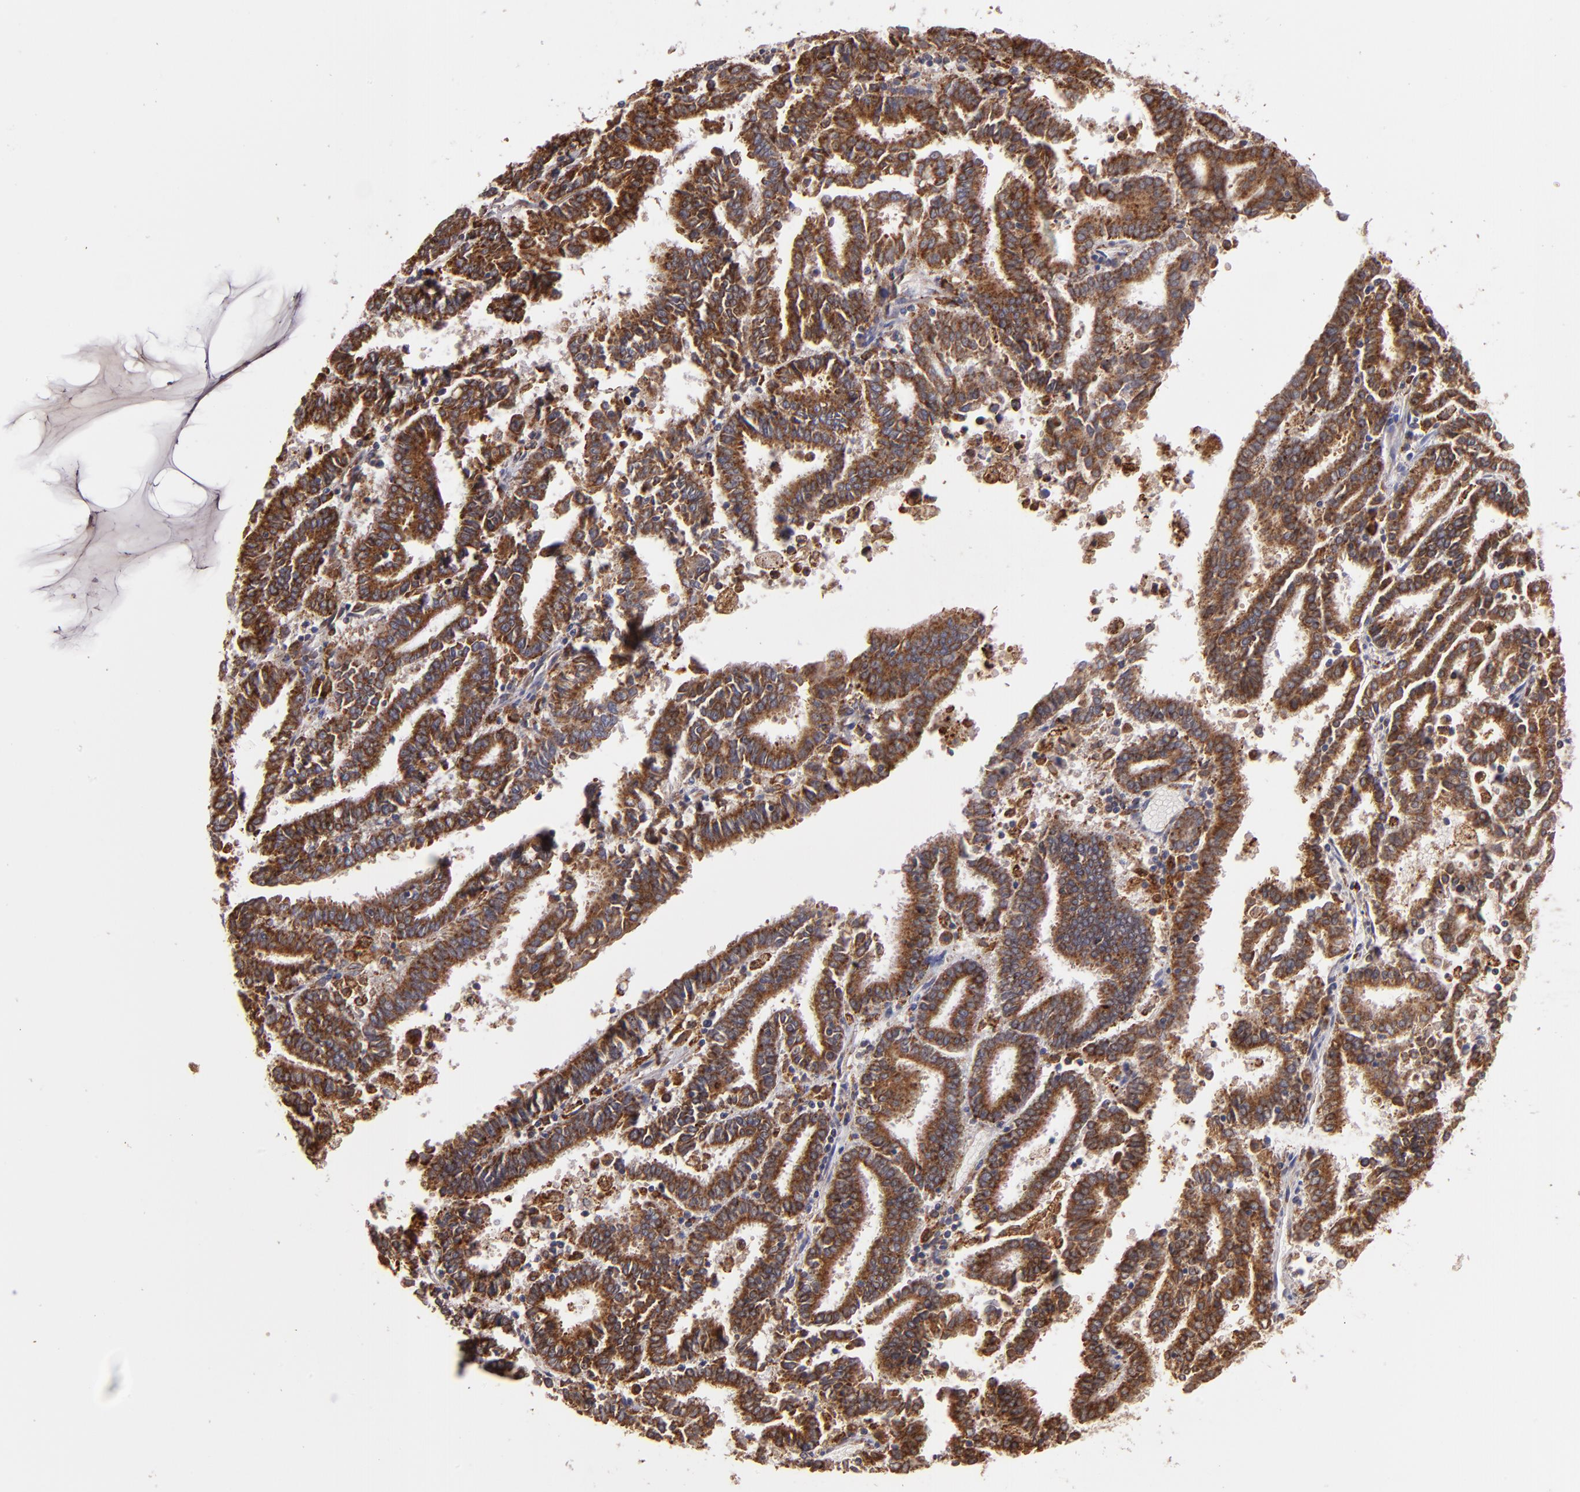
{"staining": {"intensity": "strong", "quantity": ">75%", "location": "cytoplasmic/membranous"}, "tissue": "endometrial cancer", "cell_type": "Tumor cells", "image_type": "cancer", "snomed": [{"axis": "morphology", "description": "Adenocarcinoma, NOS"}, {"axis": "topography", "description": "Uterus"}], "caption": "Protein expression by immunohistochemistry (IHC) exhibits strong cytoplasmic/membranous positivity in about >75% of tumor cells in endometrial cancer (adenocarcinoma).", "gene": "IFIH1", "patient": {"sex": "female", "age": 83}}